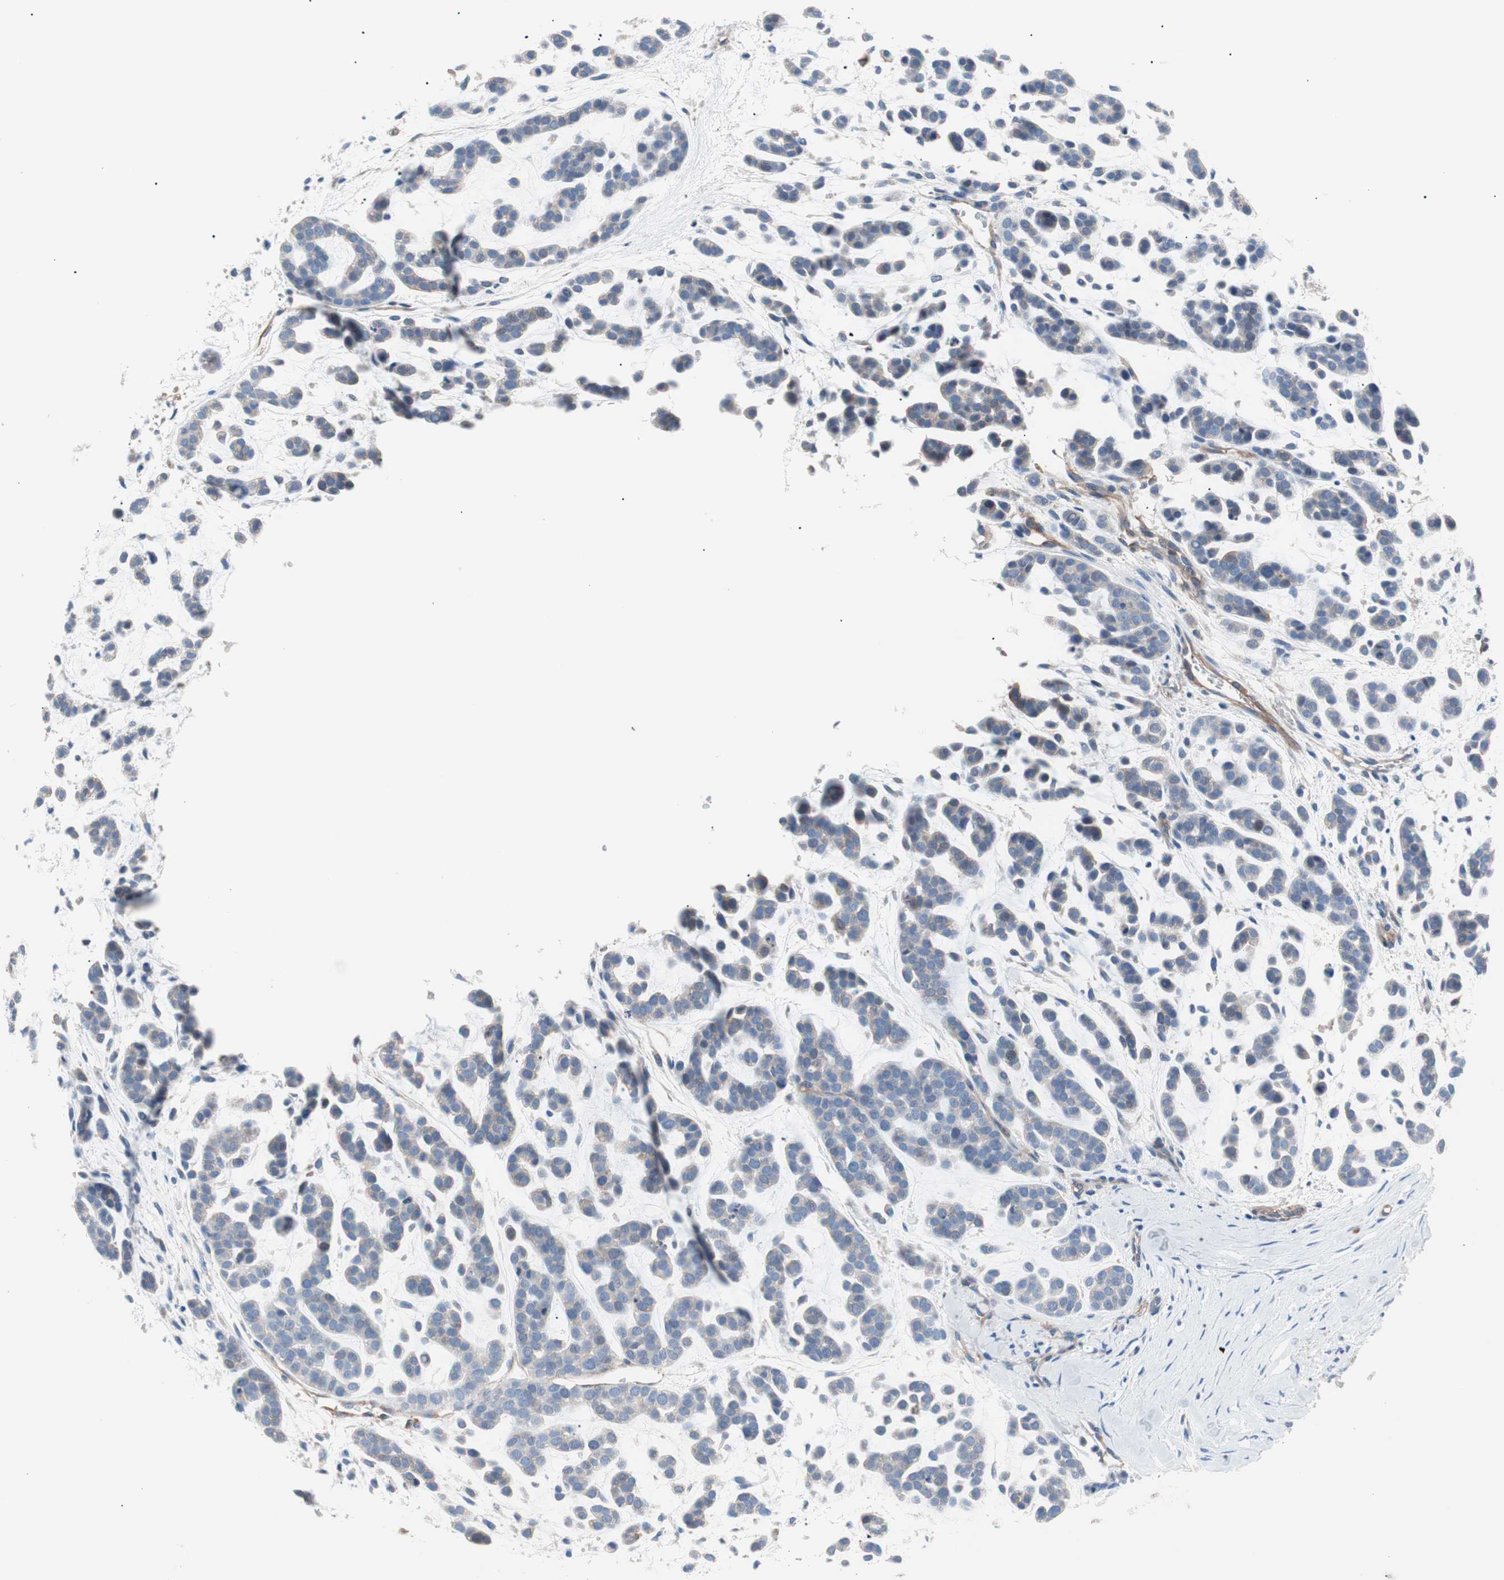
{"staining": {"intensity": "weak", "quantity": "<25%", "location": "cytoplasmic/membranous"}, "tissue": "head and neck cancer", "cell_type": "Tumor cells", "image_type": "cancer", "snomed": [{"axis": "morphology", "description": "Adenocarcinoma, NOS"}, {"axis": "morphology", "description": "Adenoma, NOS"}, {"axis": "topography", "description": "Head-Neck"}], "caption": "DAB (3,3'-diaminobenzidine) immunohistochemical staining of head and neck adenoma demonstrates no significant staining in tumor cells.", "gene": "GPR160", "patient": {"sex": "female", "age": 55}}